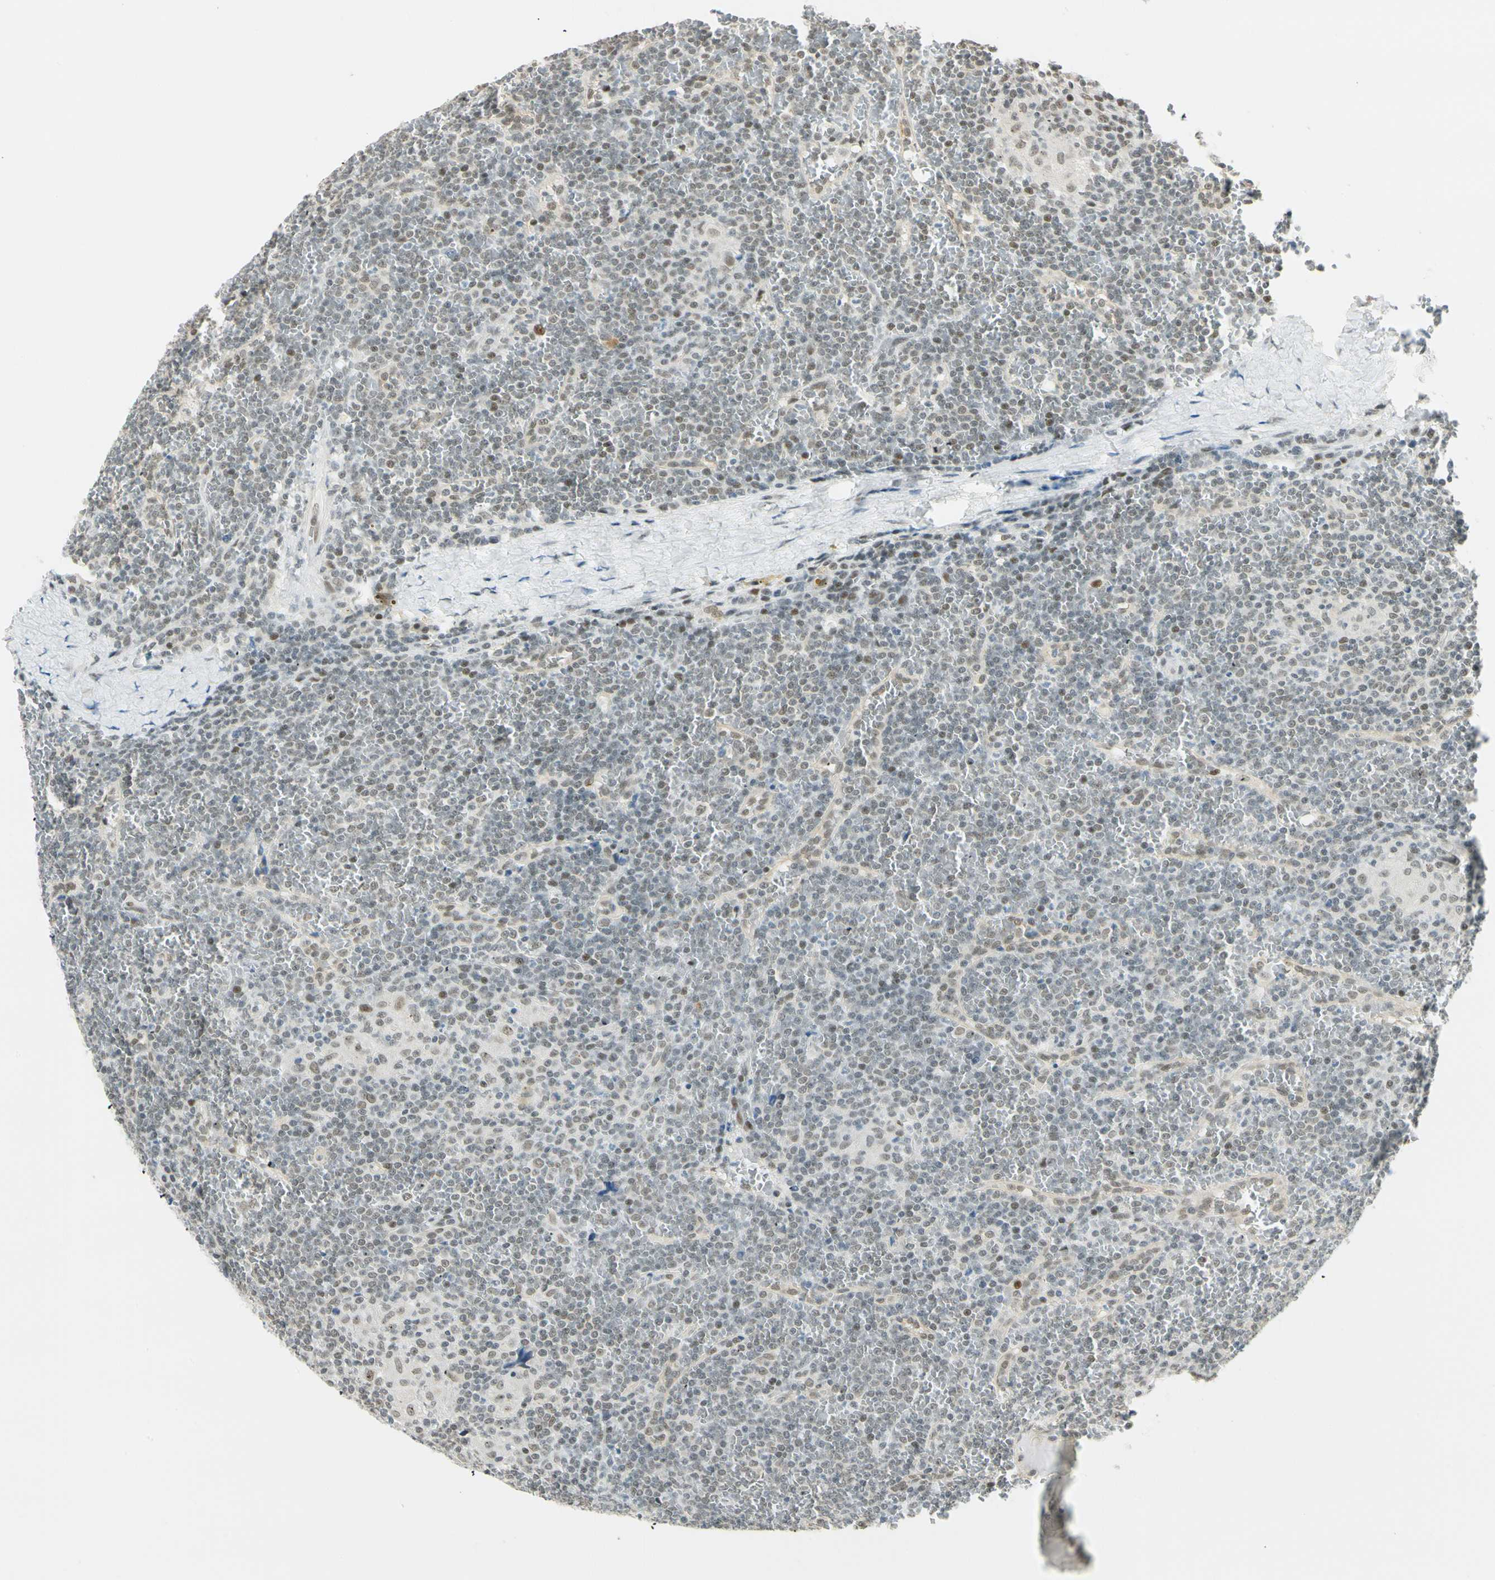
{"staining": {"intensity": "weak", "quantity": "25%-75%", "location": "nuclear"}, "tissue": "lymphoma", "cell_type": "Tumor cells", "image_type": "cancer", "snomed": [{"axis": "morphology", "description": "Malignant lymphoma, non-Hodgkin's type, Low grade"}, {"axis": "topography", "description": "Spleen"}], "caption": "Lymphoma stained with immunohistochemistry (IHC) shows weak nuclear staining in approximately 25%-75% of tumor cells.", "gene": "NELFE", "patient": {"sex": "female", "age": 19}}